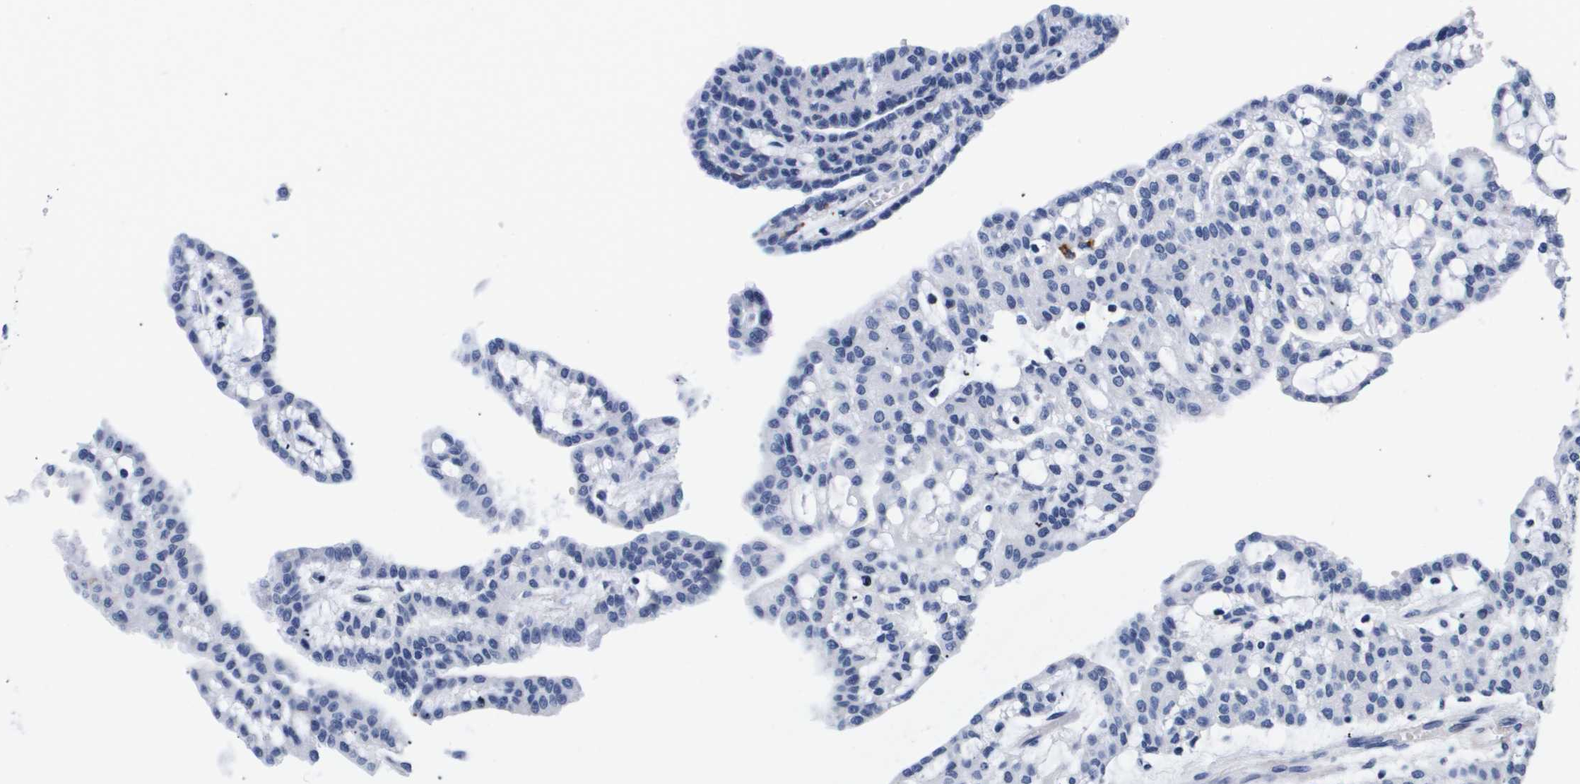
{"staining": {"intensity": "negative", "quantity": "none", "location": "none"}, "tissue": "renal cancer", "cell_type": "Tumor cells", "image_type": "cancer", "snomed": [{"axis": "morphology", "description": "Adenocarcinoma, NOS"}, {"axis": "topography", "description": "Kidney"}], "caption": "Immunohistochemical staining of renal cancer (adenocarcinoma) shows no significant staining in tumor cells.", "gene": "ATP6V0A4", "patient": {"sex": "male", "age": 63}}